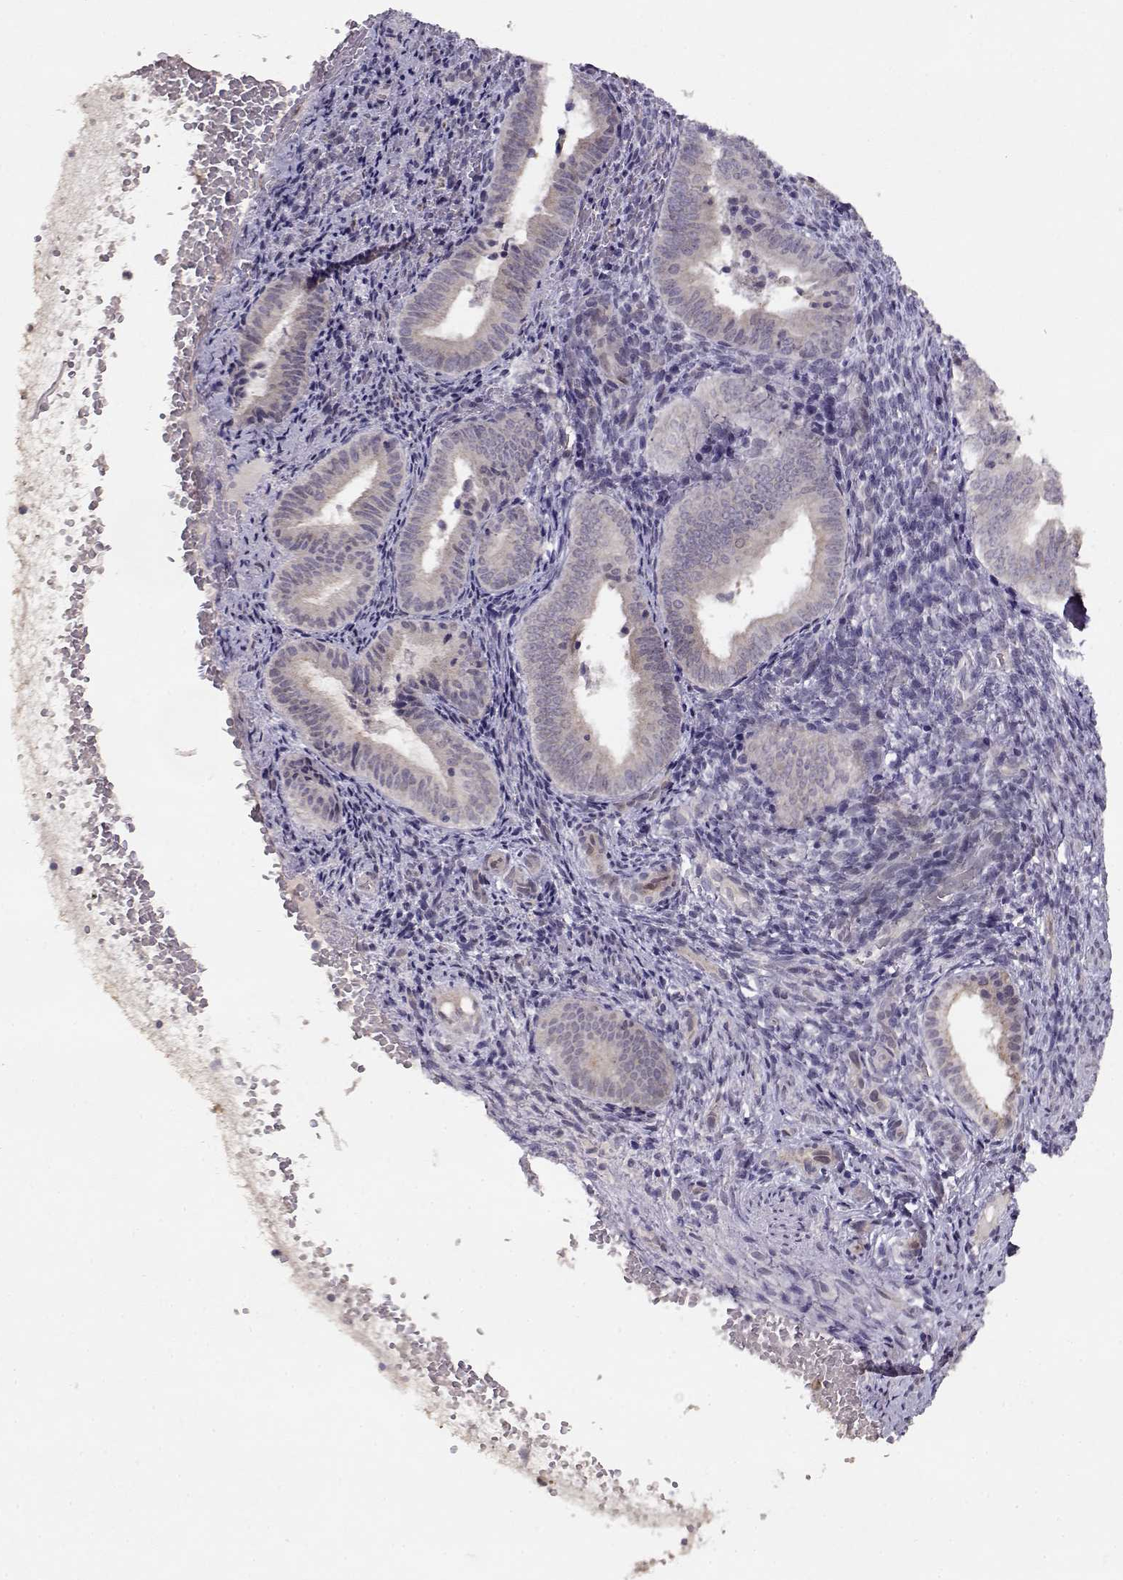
{"staining": {"intensity": "negative", "quantity": "none", "location": "none"}, "tissue": "endometrium", "cell_type": "Cells in endometrial stroma", "image_type": "normal", "snomed": [{"axis": "morphology", "description": "Normal tissue, NOS"}, {"axis": "topography", "description": "Endometrium"}], "caption": "An immunohistochemistry image of unremarkable endometrium is shown. There is no staining in cells in endometrial stroma of endometrium. The staining is performed using DAB brown chromogen with nuclei counter-stained in using hematoxylin.", "gene": "BMX", "patient": {"sex": "female", "age": 42}}